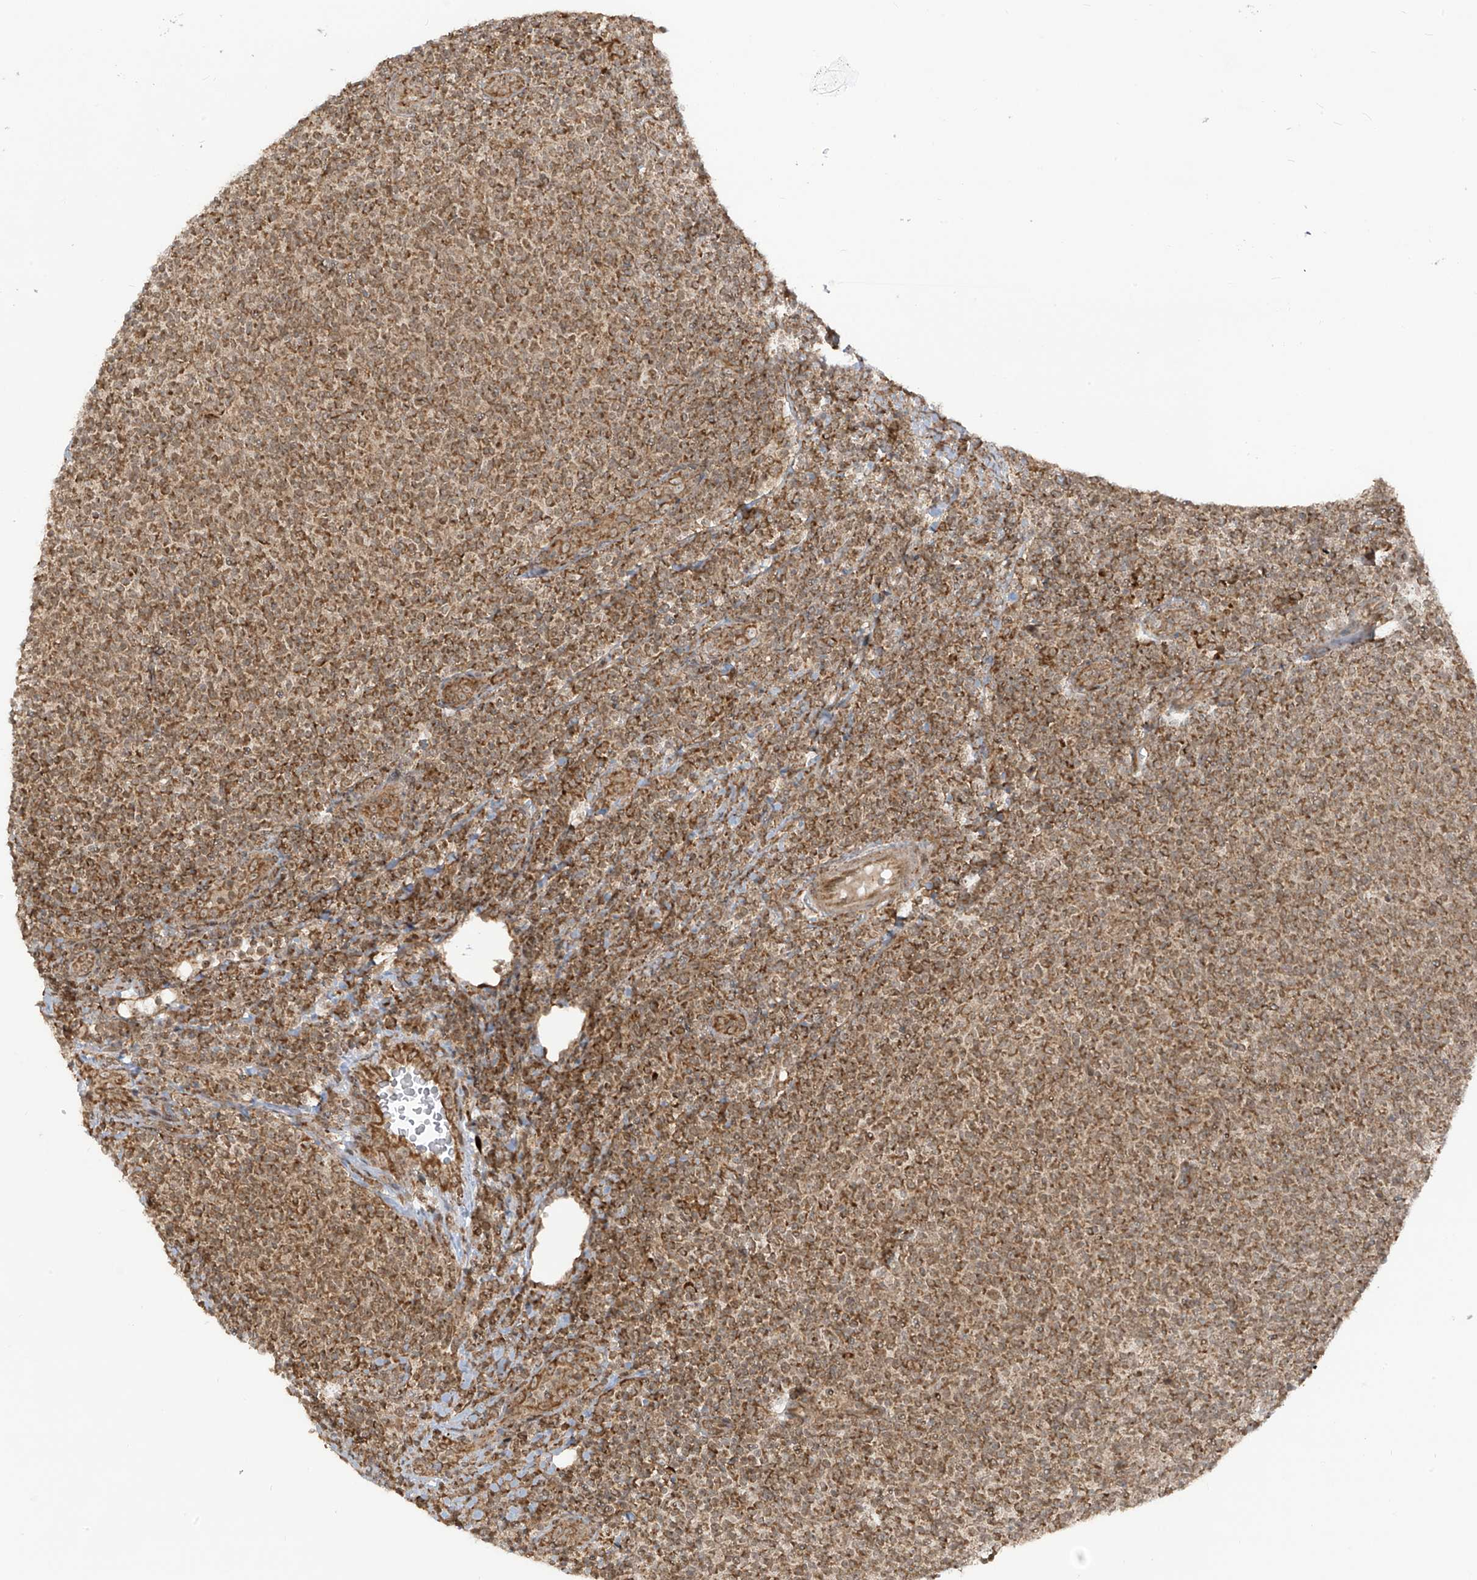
{"staining": {"intensity": "moderate", "quantity": ">75%", "location": "cytoplasmic/membranous"}, "tissue": "lymphoma", "cell_type": "Tumor cells", "image_type": "cancer", "snomed": [{"axis": "morphology", "description": "Malignant lymphoma, non-Hodgkin's type, Low grade"}, {"axis": "topography", "description": "Lymph node"}], "caption": "Human malignant lymphoma, non-Hodgkin's type (low-grade) stained for a protein (brown) demonstrates moderate cytoplasmic/membranous positive positivity in approximately >75% of tumor cells.", "gene": "TRIM67", "patient": {"sex": "male", "age": 66}}